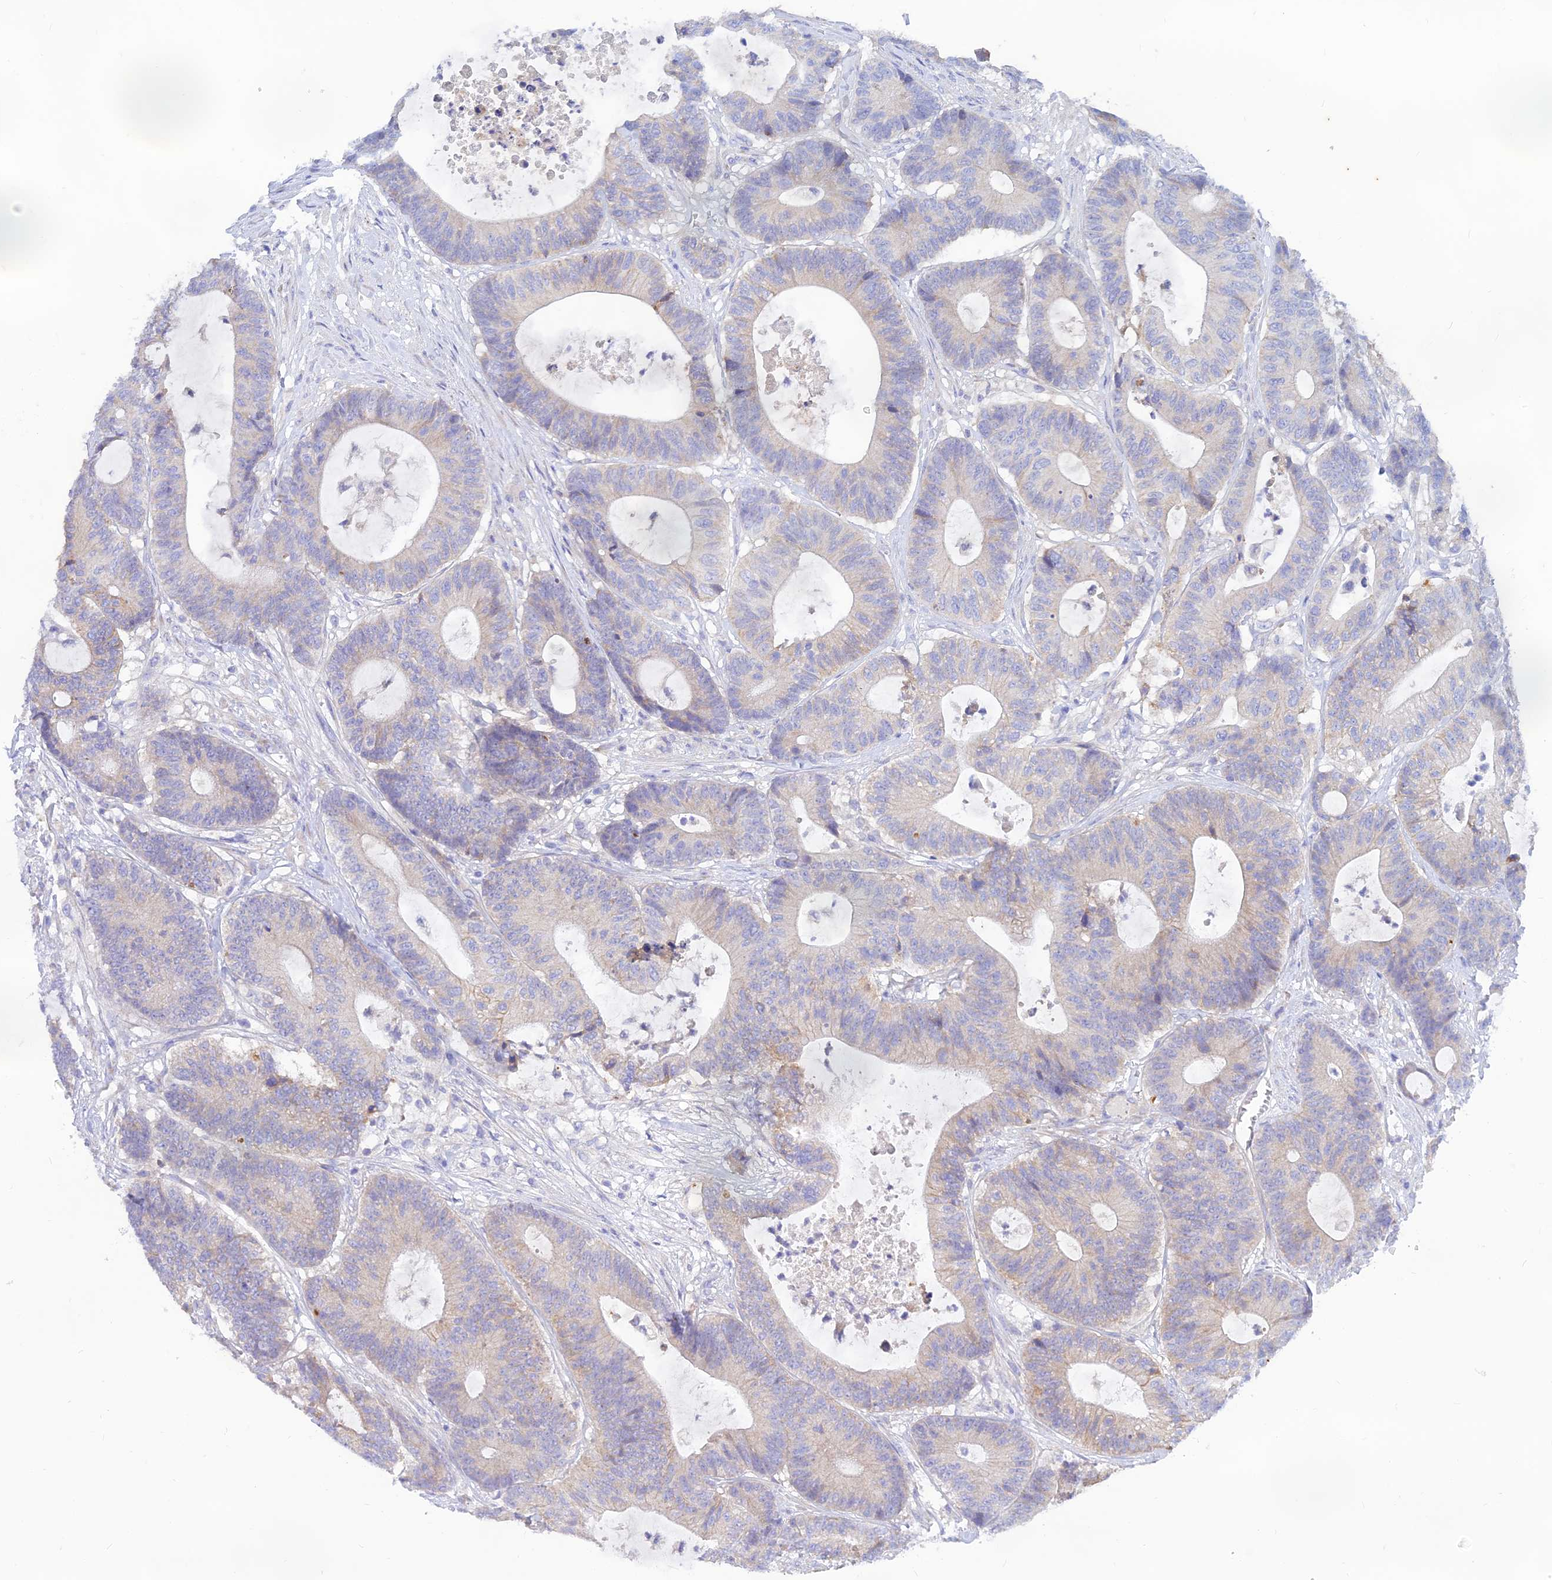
{"staining": {"intensity": "weak", "quantity": "<25%", "location": "cytoplasmic/membranous"}, "tissue": "colorectal cancer", "cell_type": "Tumor cells", "image_type": "cancer", "snomed": [{"axis": "morphology", "description": "Adenocarcinoma, NOS"}, {"axis": "topography", "description": "Colon"}], "caption": "This is an immunohistochemistry (IHC) photomicrograph of adenocarcinoma (colorectal). There is no expression in tumor cells.", "gene": "TMEM30B", "patient": {"sex": "female", "age": 84}}